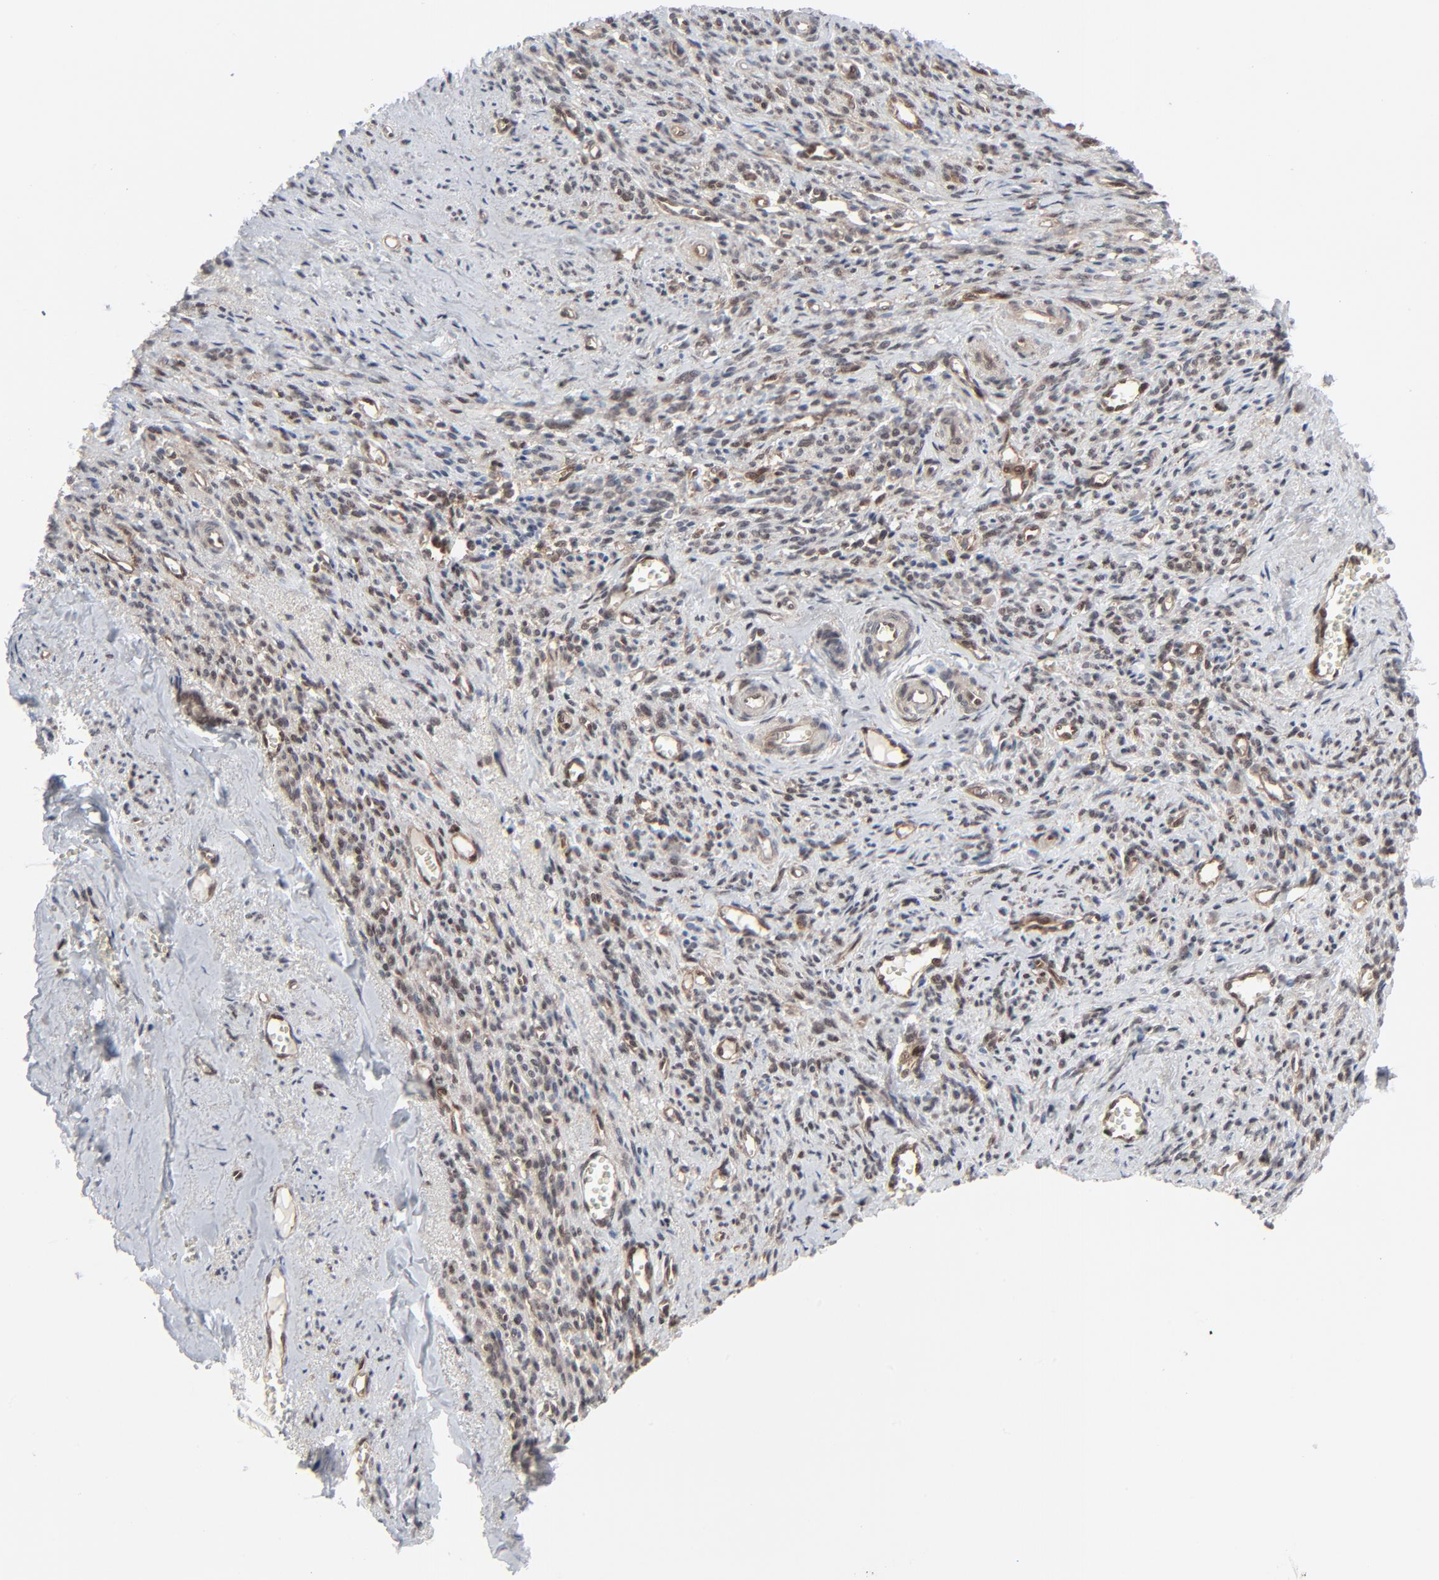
{"staining": {"intensity": "negative", "quantity": "none", "location": "none"}, "tissue": "endometrial cancer", "cell_type": "Tumor cells", "image_type": "cancer", "snomed": [{"axis": "morphology", "description": "Adenocarcinoma, NOS"}, {"axis": "topography", "description": "Endometrium"}], "caption": "Image shows no protein expression in tumor cells of adenocarcinoma (endometrial) tissue. (DAB IHC, high magnification).", "gene": "AKT1", "patient": {"sex": "female", "age": 75}}